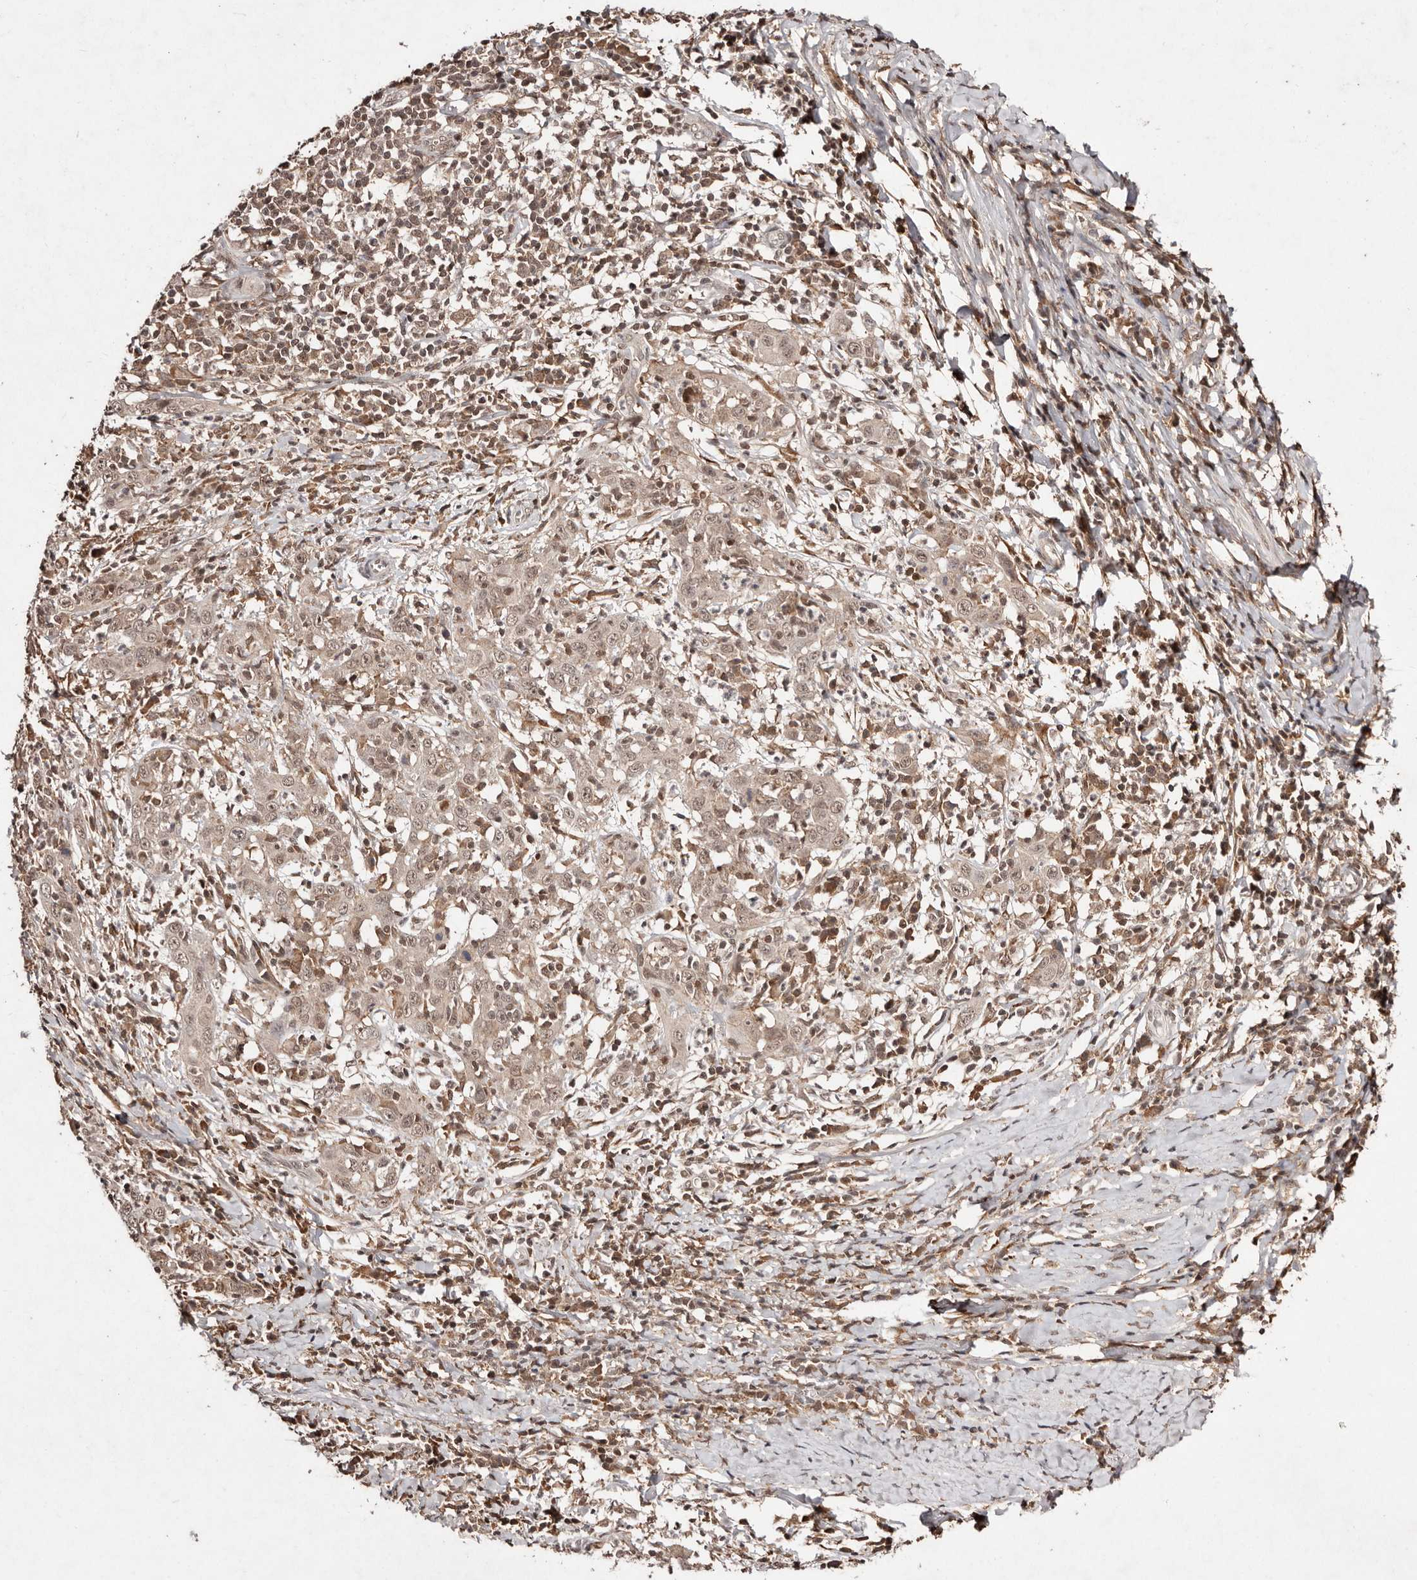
{"staining": {"intensity": "weak", "quantity": ">75%", "location": "cytoplasmic/membranous,nuclear"}, "tissue": "cervical cancer", "cell_type": "Tumor cells", "image_type": "cancer", "snomed": [{"axis": "morphology", "description": "Squamous cell carcinoma, NOS"}, {"axis": "topography", "description": "Cervix"}], "caption": "Immunohistochemistry image of neoplastic tissue: human cervical cancer stained using IHC shows low levels of weak protein expression localized specifically in the cytoplasmic/membranous and nuclear of tumor cells, appearing as a cytoplasmic/membranous and nuclear brown color.", "gene": "BICRAL", "patient": {"sex": "female", "age": 46}}